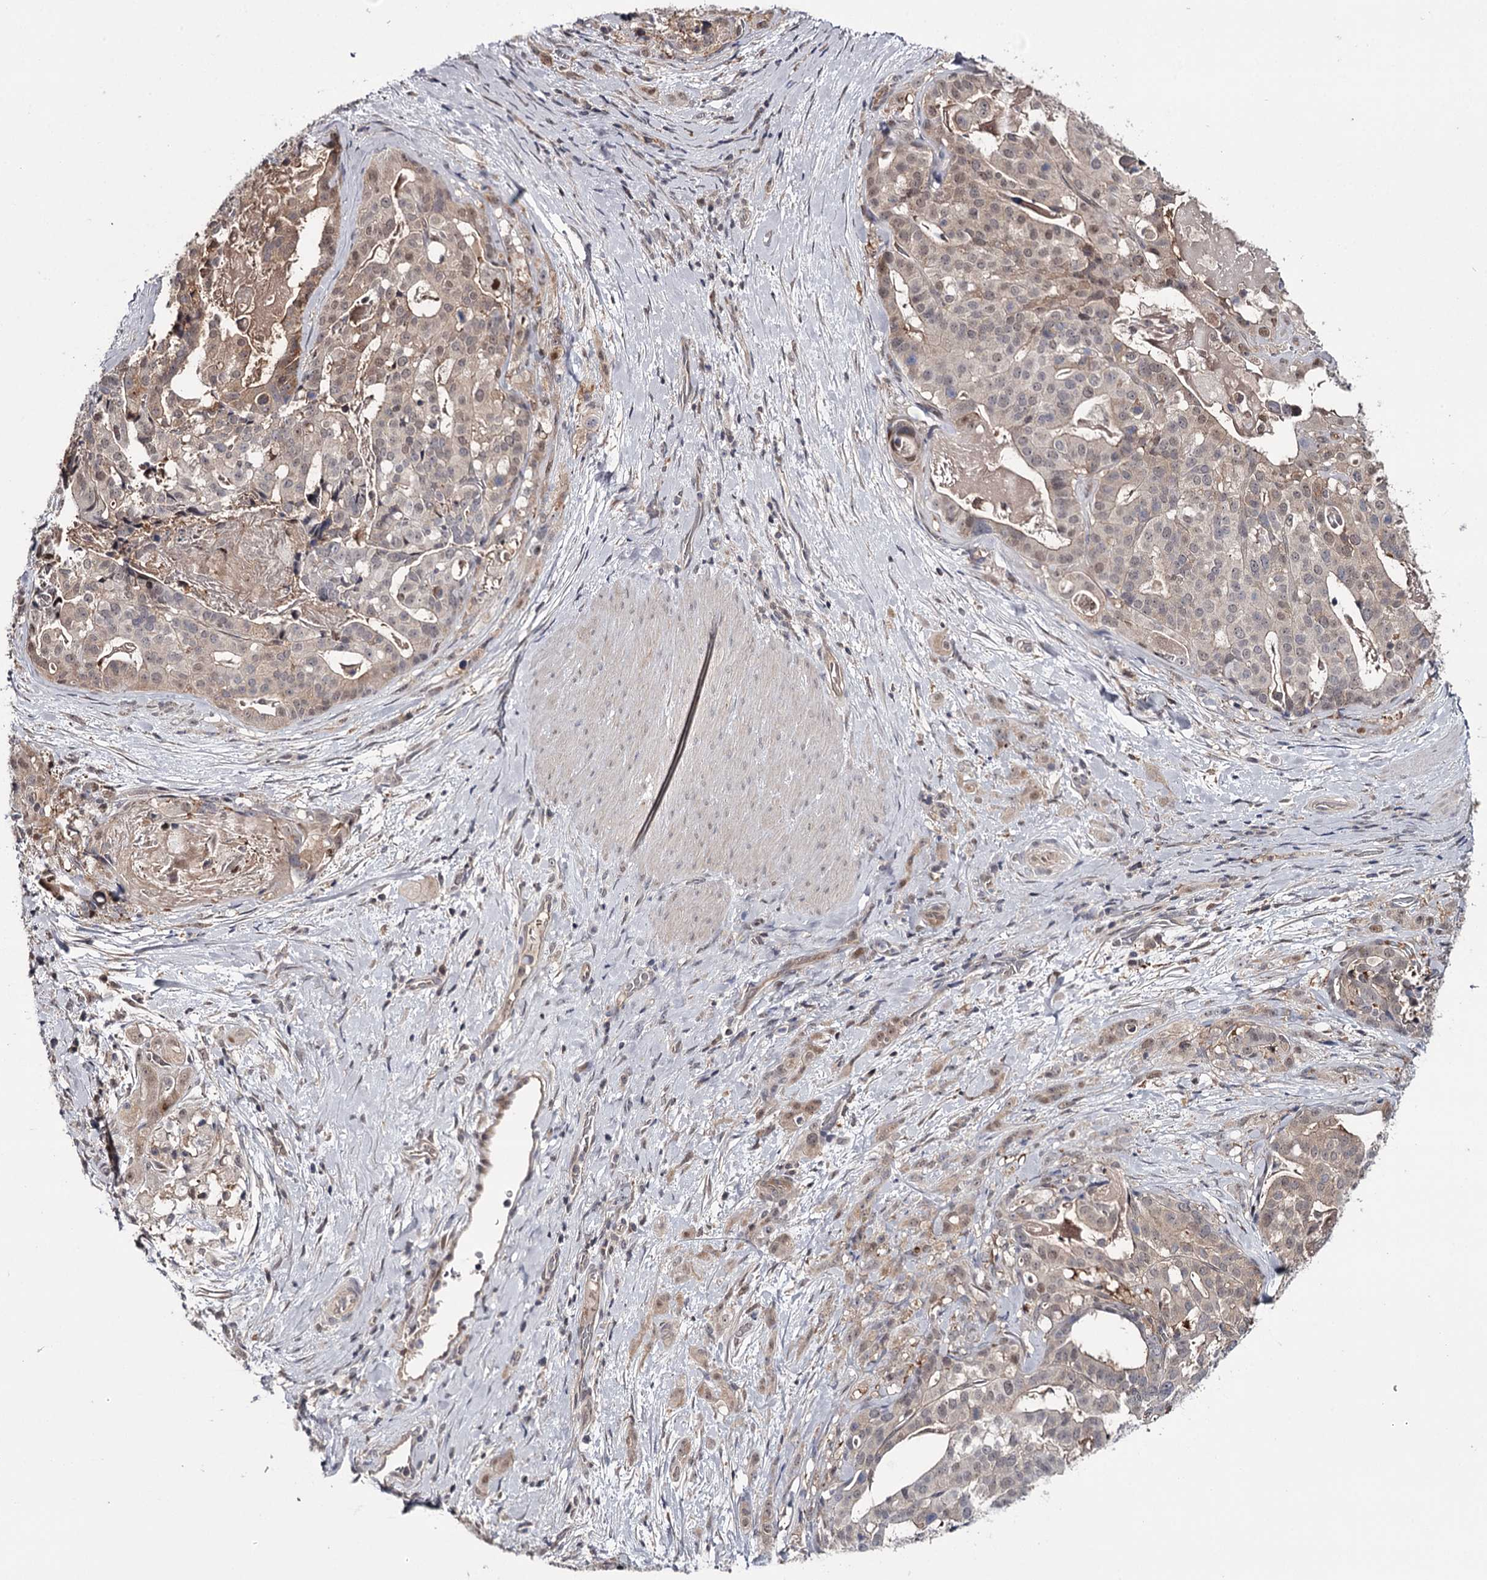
{"staining": {"intensity": "weak", "quantity": "<25%", "location": "cytoplasmic/membranous"}, "tissue": "stomach cancer", "cell_type": "Tumor cells", "image_type": "cancer", "snomed": [{"axis": "morphology", "description": "Adenocarcinoma, NOS"}, {"axis": "topography", "description": "Stomach"}], "caption": "The micrograph shows no staining of tumor cells in stomach cancer.", "gene": "GTSF1", "patient": {"sex": "male", "age": 48}}